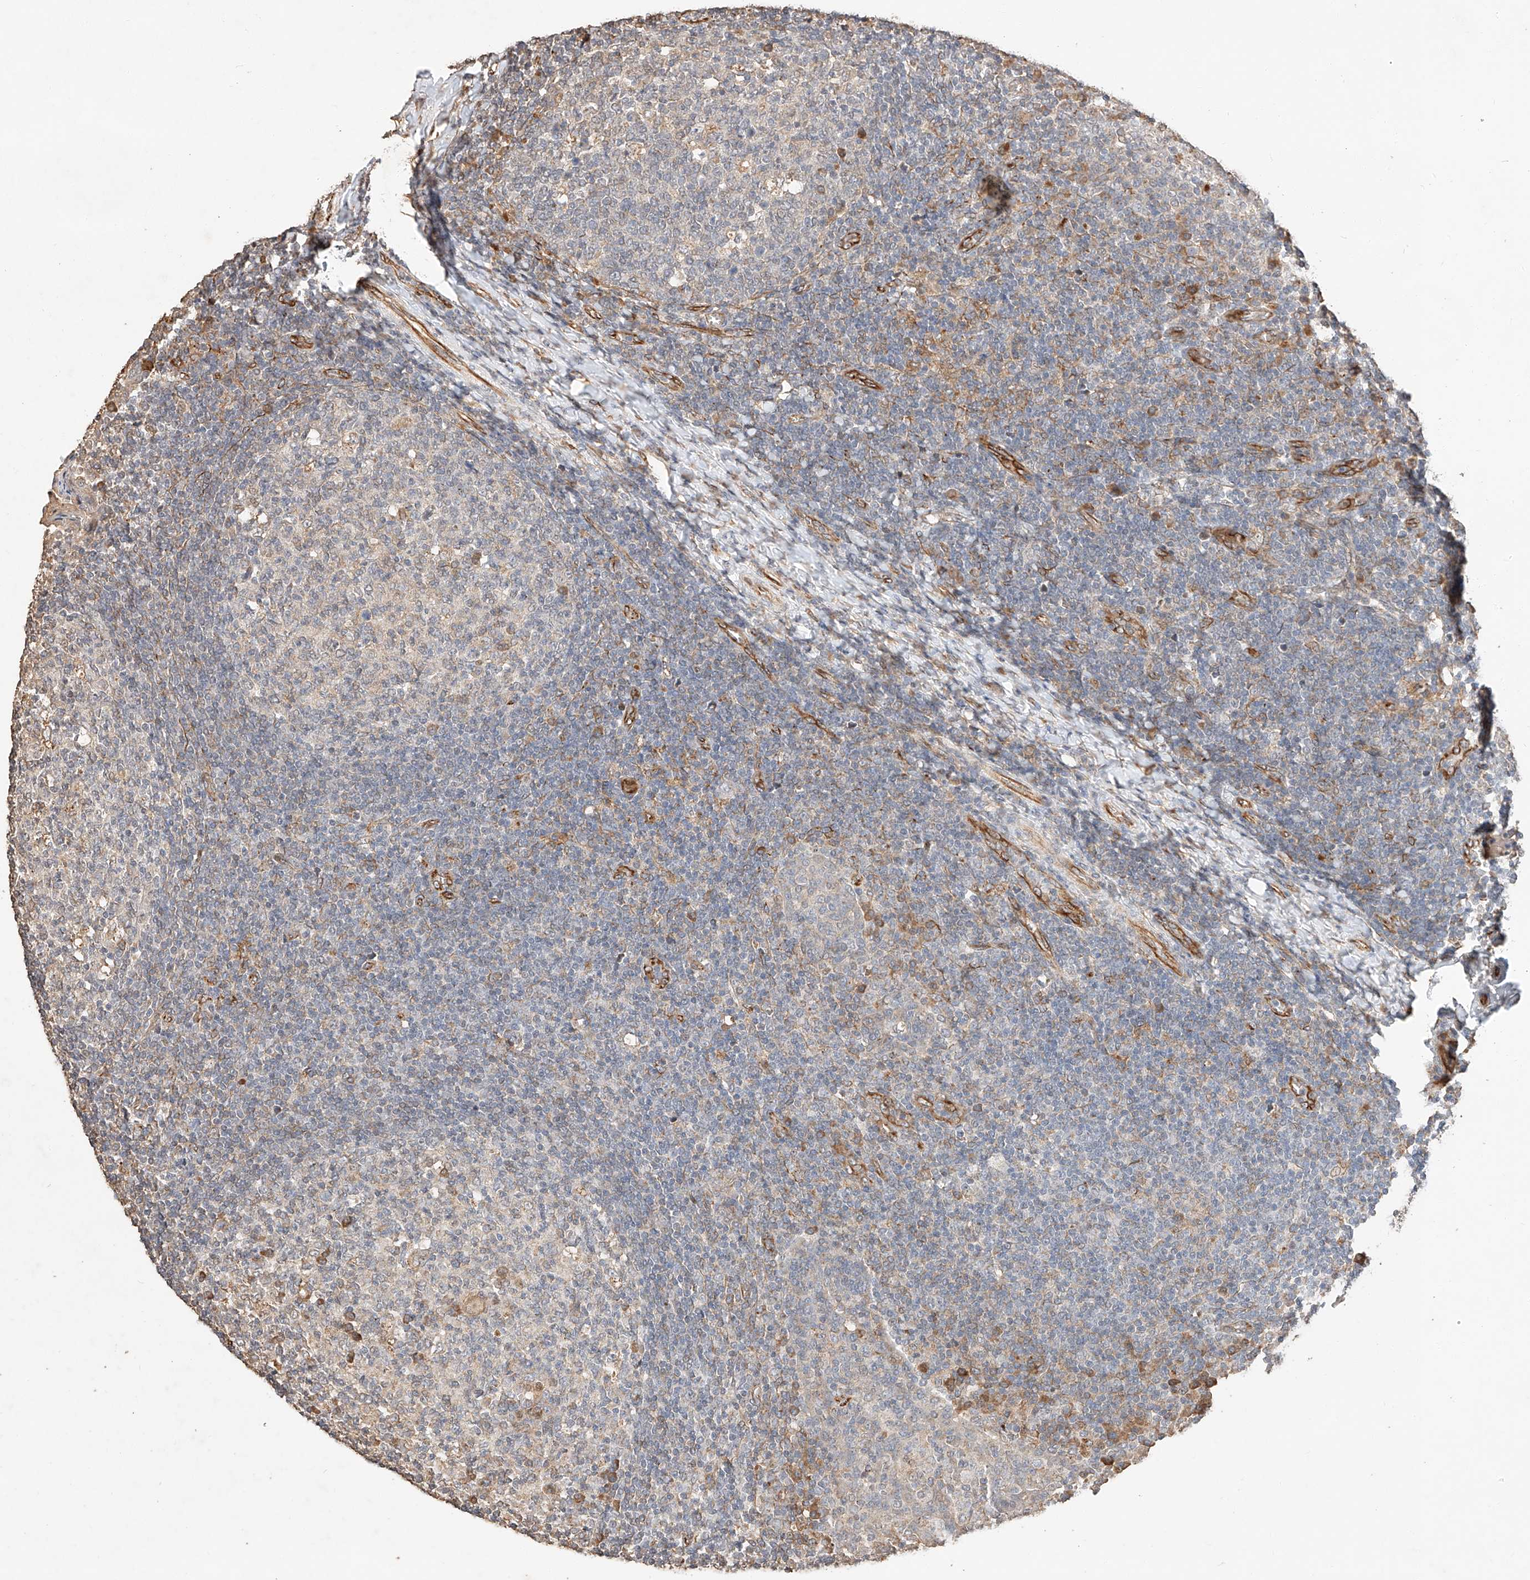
{"staining": {"intensity": "moderate", "quantity": "<25%", "location": "cytoplasmic/membranous"}, "tissue": "tonsil", "cell_type": "Germinal center cells", "image_type": "normal", "snomed": [{"axis": "morphology", "description": "Normal tissue, NOS"}, {"axis": "topography", "description": "Tonsil"}], "caption": "Immunohistochemistry (IHC) histopathology image of benign tonsil: tonsil stained using immunohistochemistry (IHC) shows low levels of moderate protein expression localized specifically in the cytoplasmic/membranous of germinal center cells, appearing as a cytoplasmic/membranous brown color.", "gene": "SUSD6", "patient": {"sex": "female", "age": 19}}